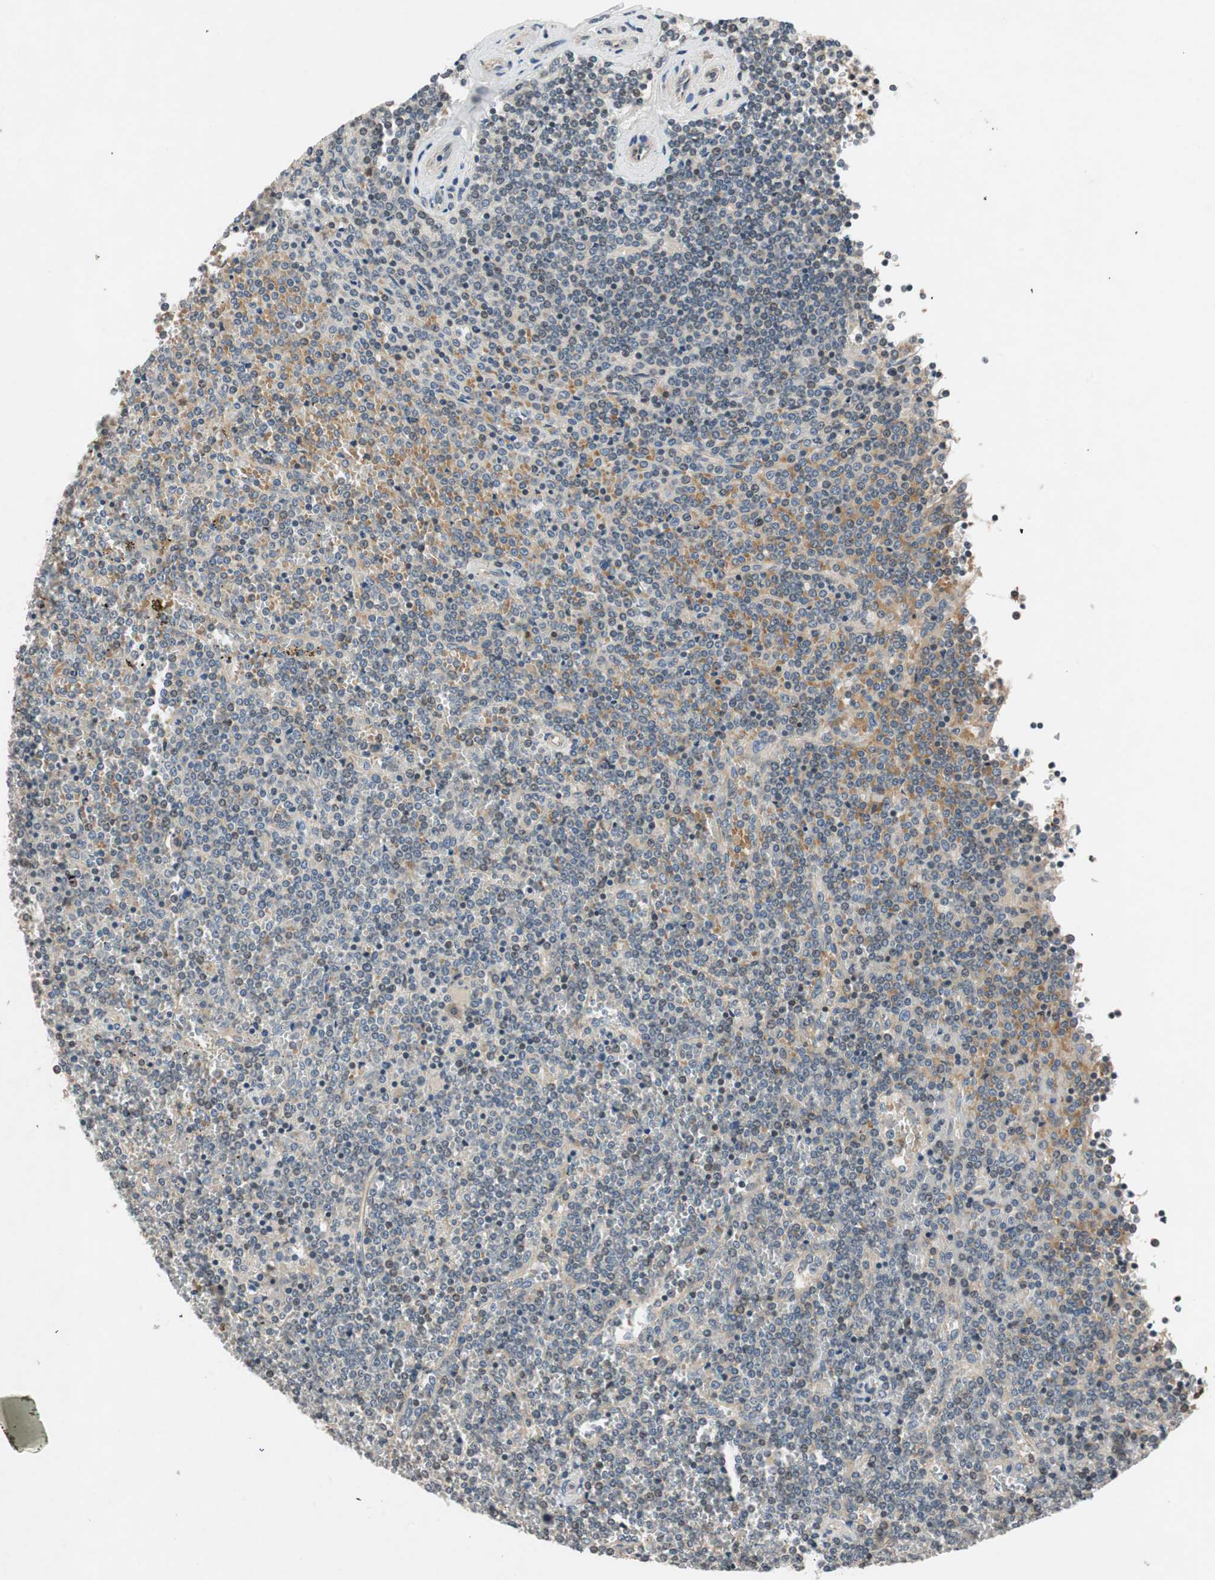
{"staining": {"intensity": "negative", "quantity": "none", "location": "none"}, "tissue": "lymphoma", "cell_type": "Tumor cells", "image_type": "cancer", "snomed": [{"axis": "morphology", "description": "Malignant lymphoma, non-Hodgkin's type, Low grade"}, {"axis": "topography", "description": "Spleen"}], "caption": "This is a histopathology image of IHC staining of lymphoma, which shows no staining in tumor cells.", "gene": "GCLM", "patient": {"sex": "female", "age": 19}}